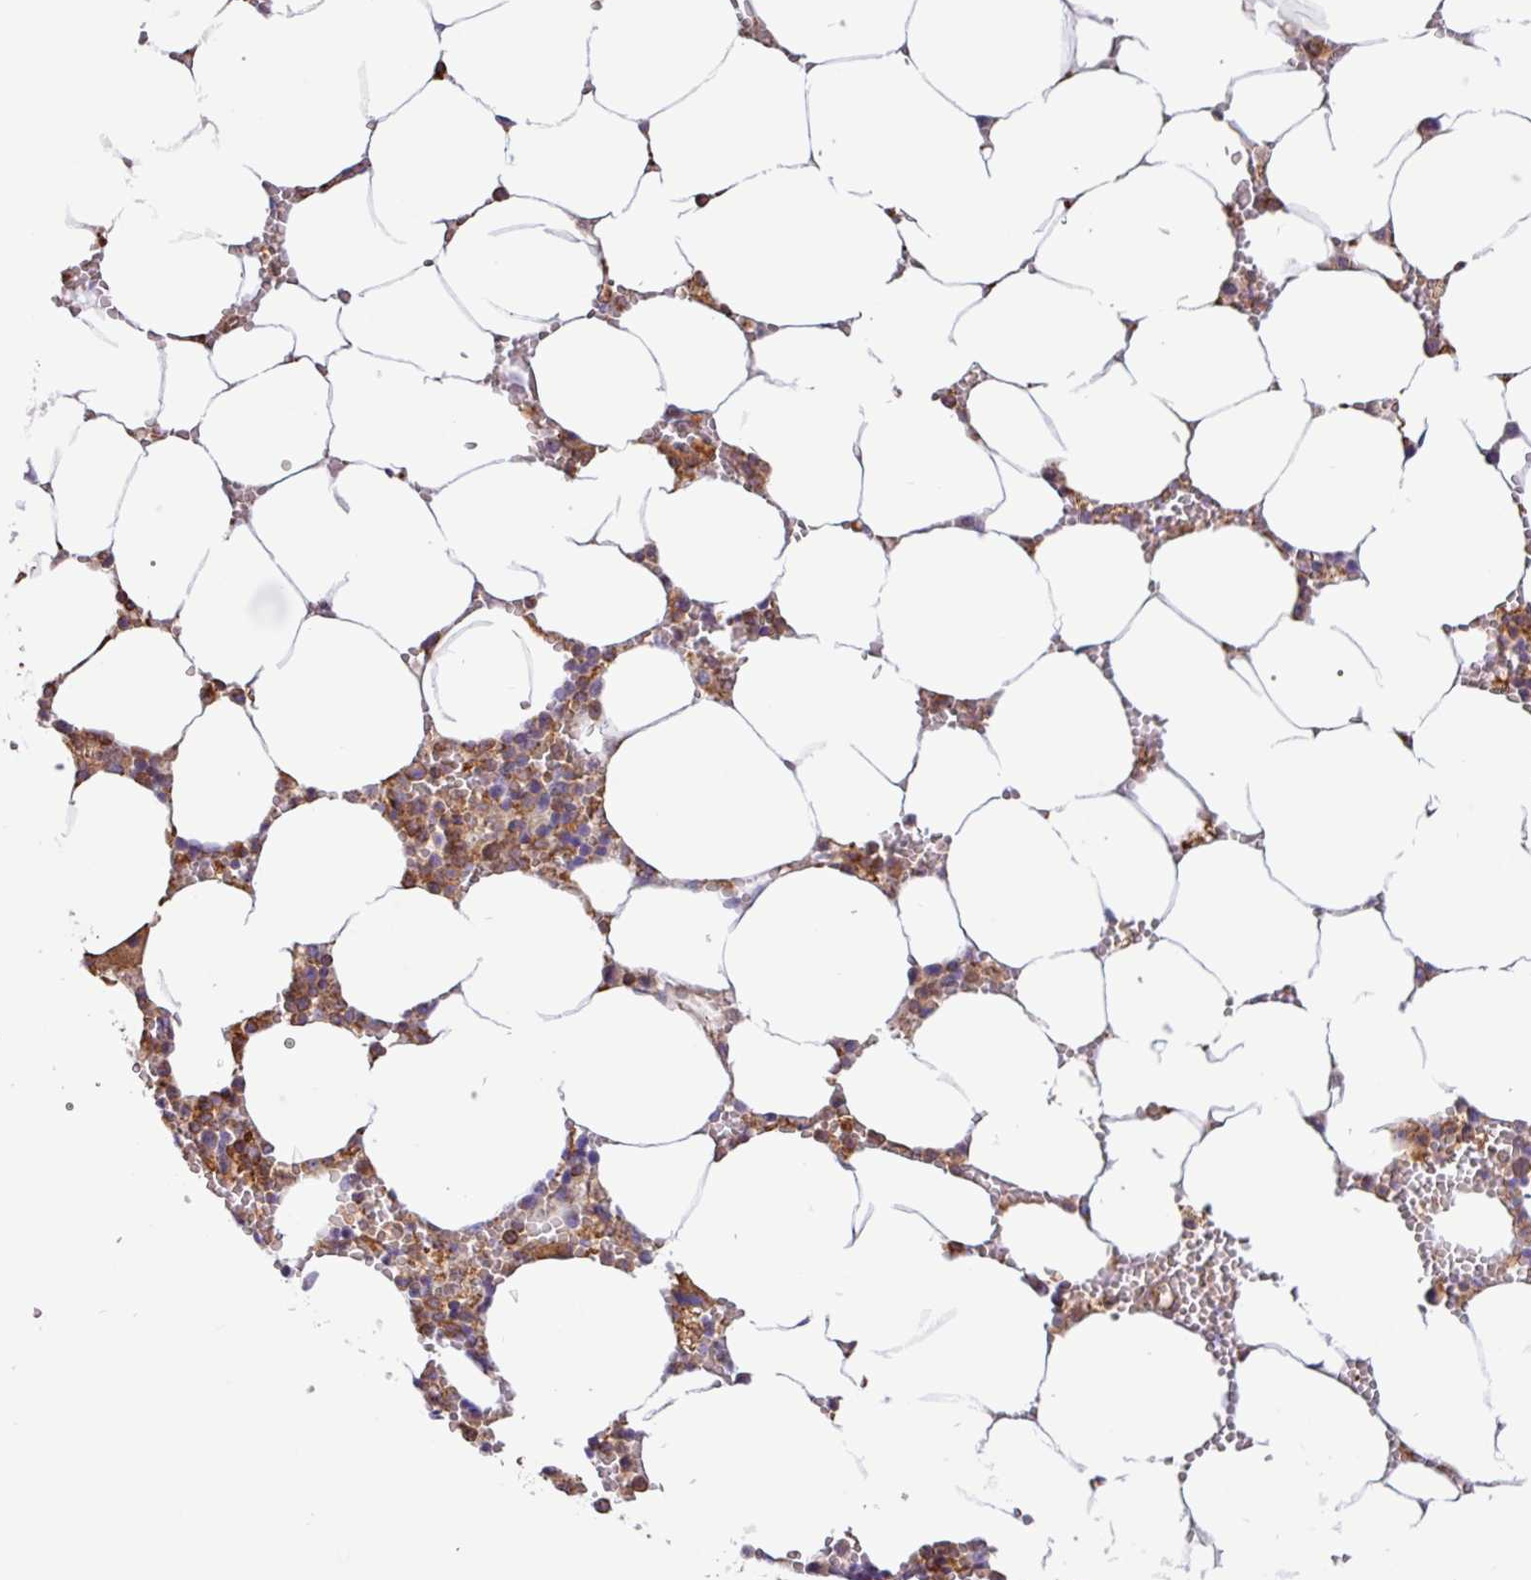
{"staining": {"intensity": "strong", "quantity": "25%-75%", "location": "cytoplasmic/membranous"}, "tissue": "bone marrow", "cell_type": "Hematopoietic cells", "image_type": "normal", "snomed": [{"axis": "morphology", "description": "Normal tissue, NOS"}, {"axis": "topography", "description": "Bone marrow"}], "caption": "DAB immunohistochemical staining of unremarkable bone marrow demonstrates strong cytoplasmic/membranous protein staining in approximately 25%-75% of hematopoietic cells.", "gene": "ACTR3B", "patient": {"sex": "male", "age": 70}}